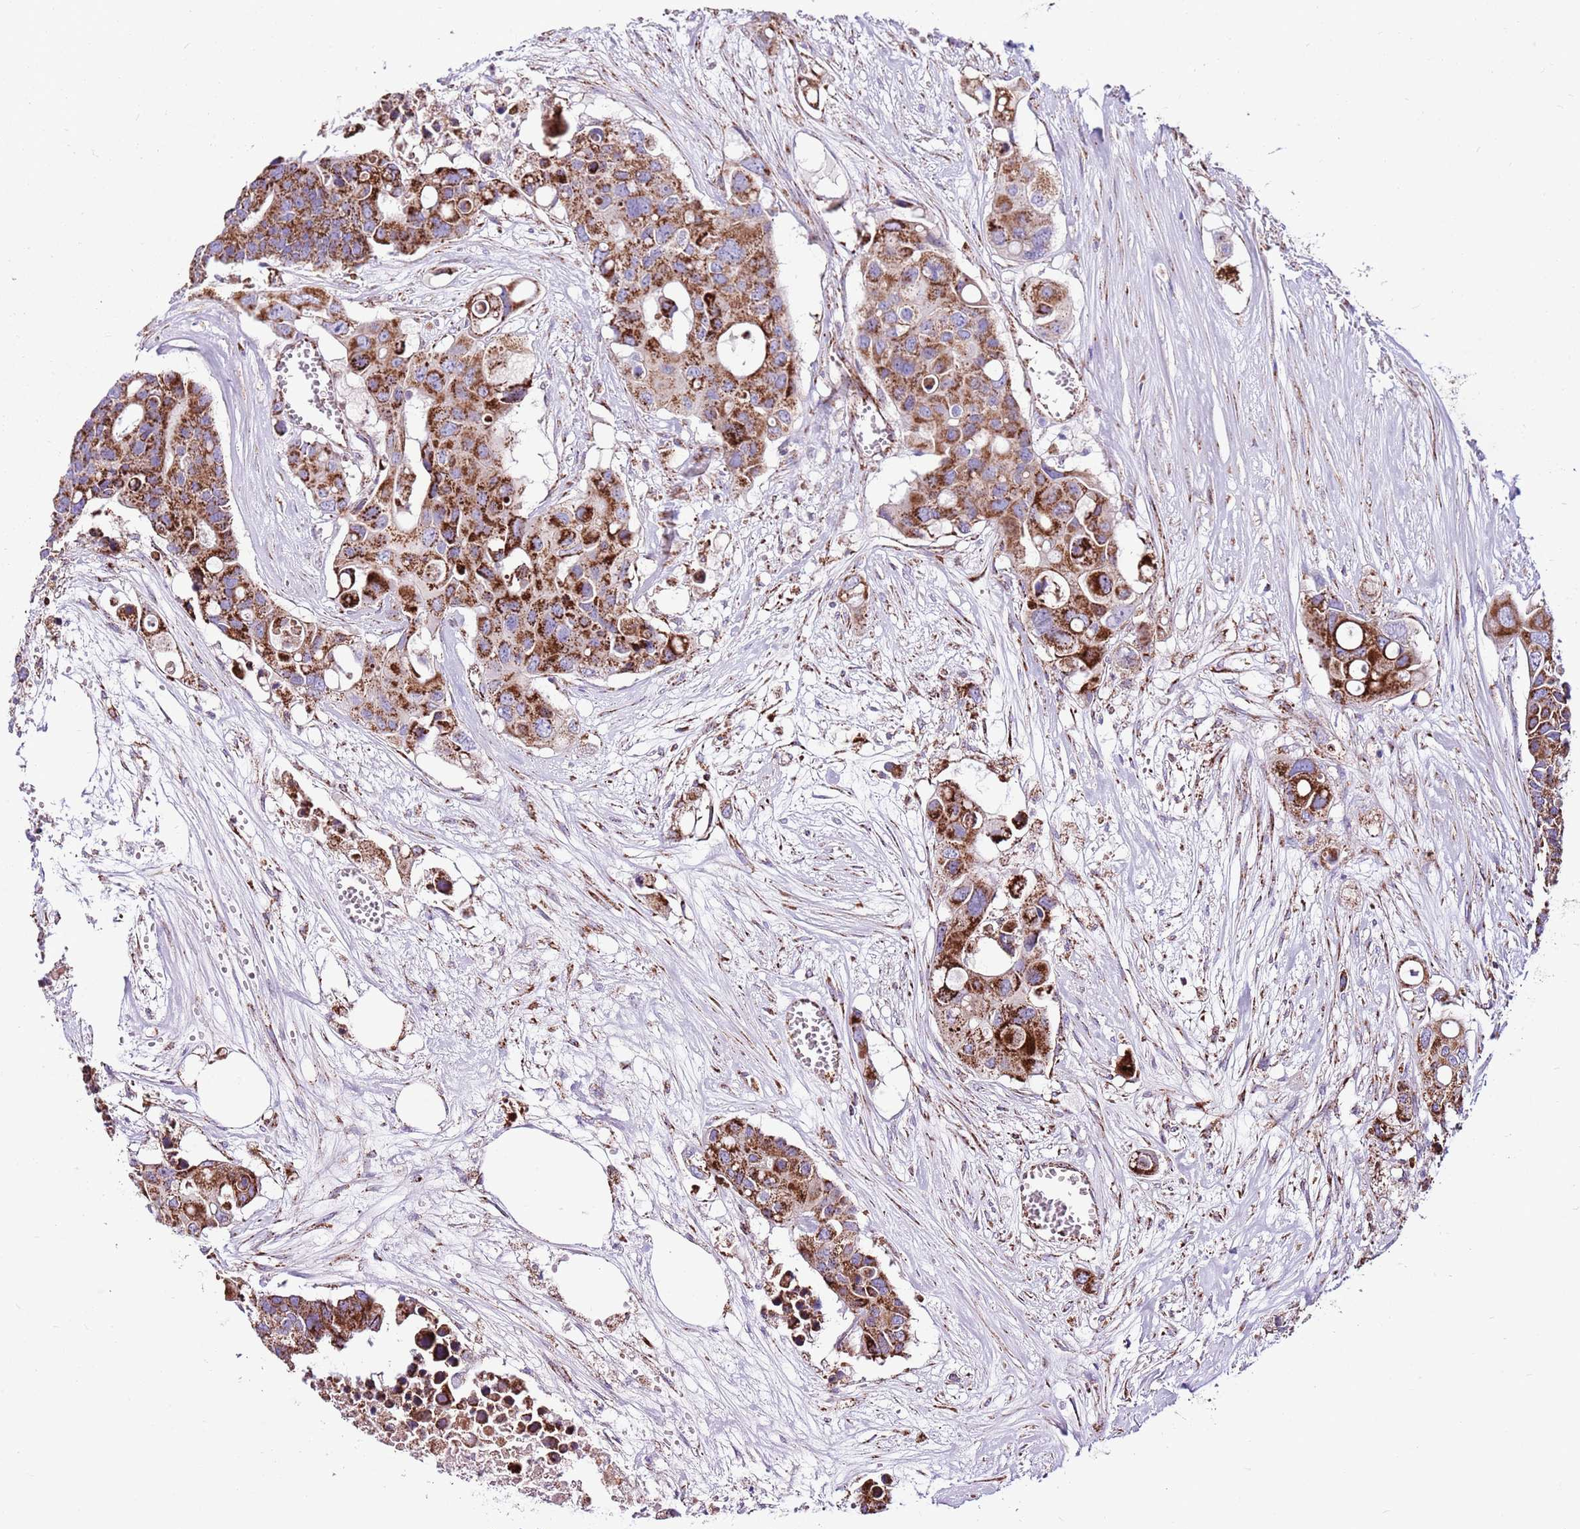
{"staining": {"intensity": "strong", "quantity": ">75%", "location": "cytoplasmic/membranous"}, "tissue": "colorectal cancer", "cell_type": "Tumor cells", "image_type": "cancer", "snomed": [{"axis": "morphology", "description": "Adenocarcinoma, NOS"}, {"axis": "topography", "description": "Colon"}], "caption": "Immunohistochemical staining of colorectal cancer shows high levels of strong cytoplasmic/membranous protein expression in about >75% of tumor cells. (Brightfield microscopy of DAB IHC at high magnification).", "gene": "HECTD4", "patient": {"sex": "male", "age": 77}}